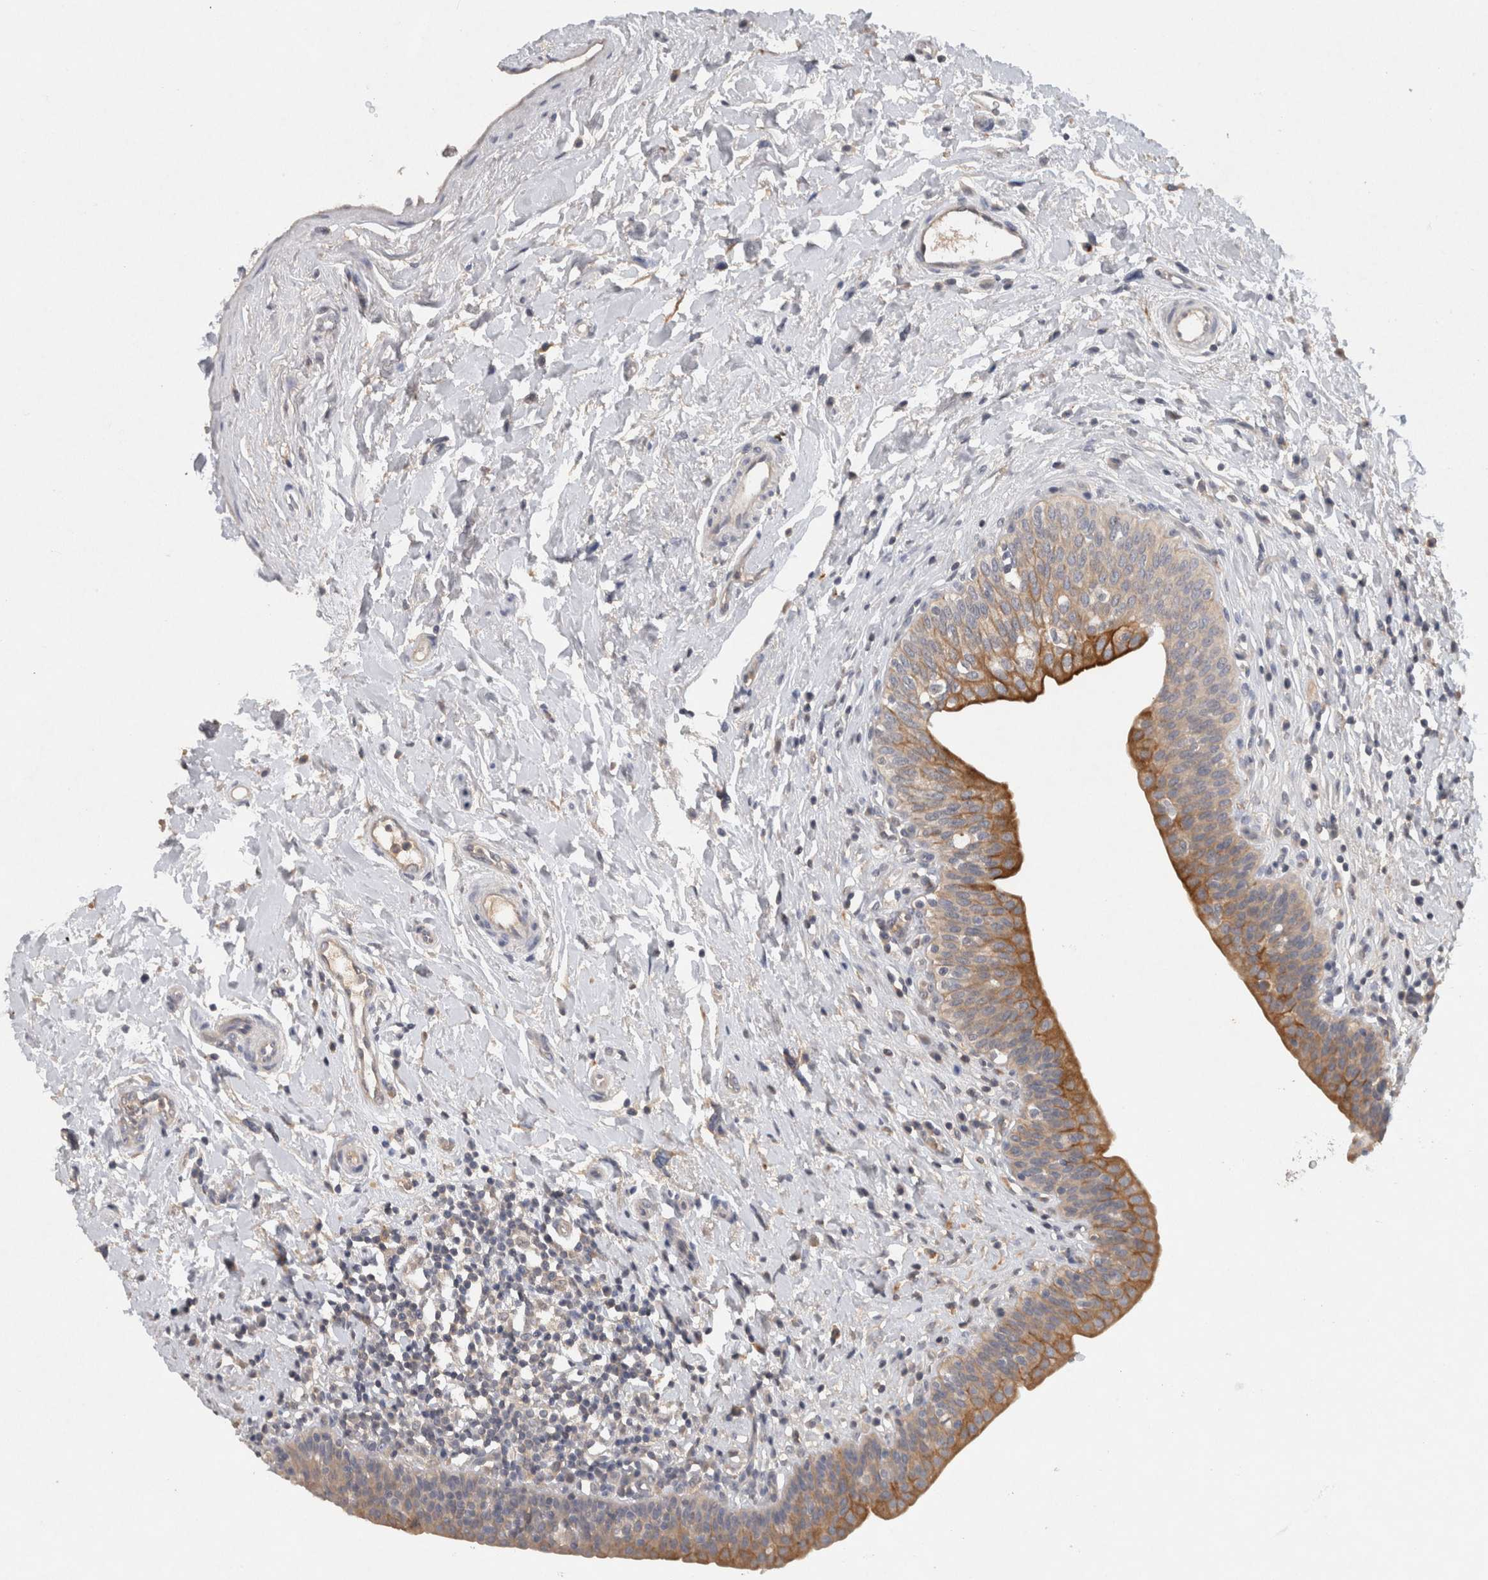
{"staining": {"intensity": "strong", "quantity": "25%-75%", "location": "cytoplasmic/membranous"}, "tissue": "urinary bladder", "cell_type": "Urothelial cells", "image_type": "normal", "snomed": [{"axis": "morphology", "description": "Normal tissue, NOS"}, {"axis": "topography", "description": "Urinary bladder"}], "caption": "This micrograph reveals immunohistochemistry staining of unremarkable urinary bladder, with high strong cytoplasmic/membranous staining in approximately 25%-75% of urothelial cells.", "gene": "HEXD", "patient": {"sex": "male", "age": 83}}